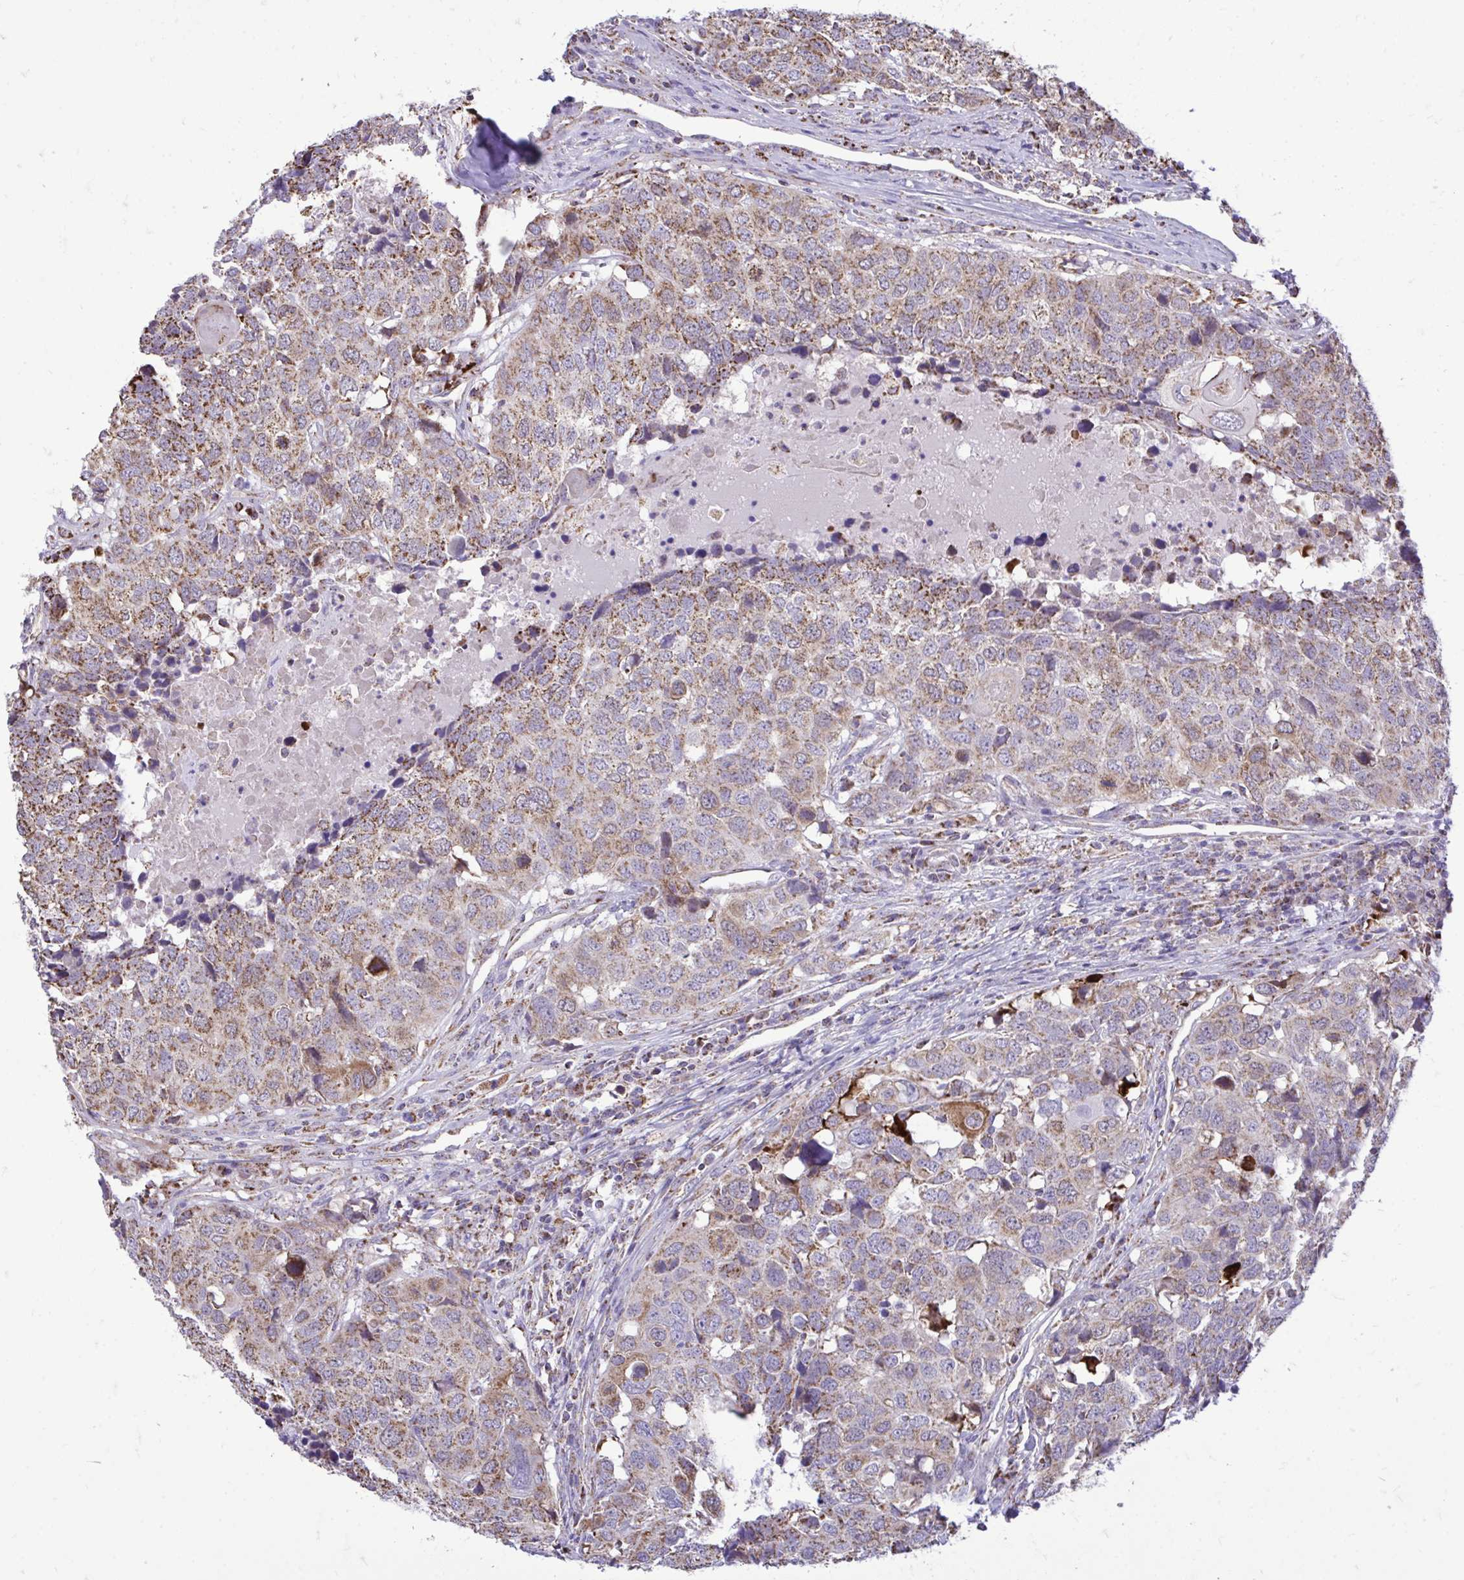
{"staining": {"intensity": "moderate", "quantity": ">75%", "location": "cytoplasmic/membranous"}, "tissue": "head and neck cancer", "cell_type": "Tumor cells", "image_type": "cancer", "snomed": [{"axis": "morphology", "description": "Normal tissue, NOS"}, {"axis": "morphology", "description": "Squamous cell carcinoma, NOS"}, {"axis": "topography", "description": "Skeletal muscle"}, {"axis": "topography", "description": "Vascular tissue"}, {"axis": "topography", "description": "Peripheral nerve tissue"}, {"axis": "topography", "description": "Head-Neck"}], "caption": "High-power microscopy captured an immunohistochemistry image of squamous cell carcinoma (head and neck), revealing moderate cytoplasmic/membranous staining in about >75% of tumor cells. Nuclei are stained in blue.", "gene": "UBE2C", "patient": {"sex": "male", "age": 66}}